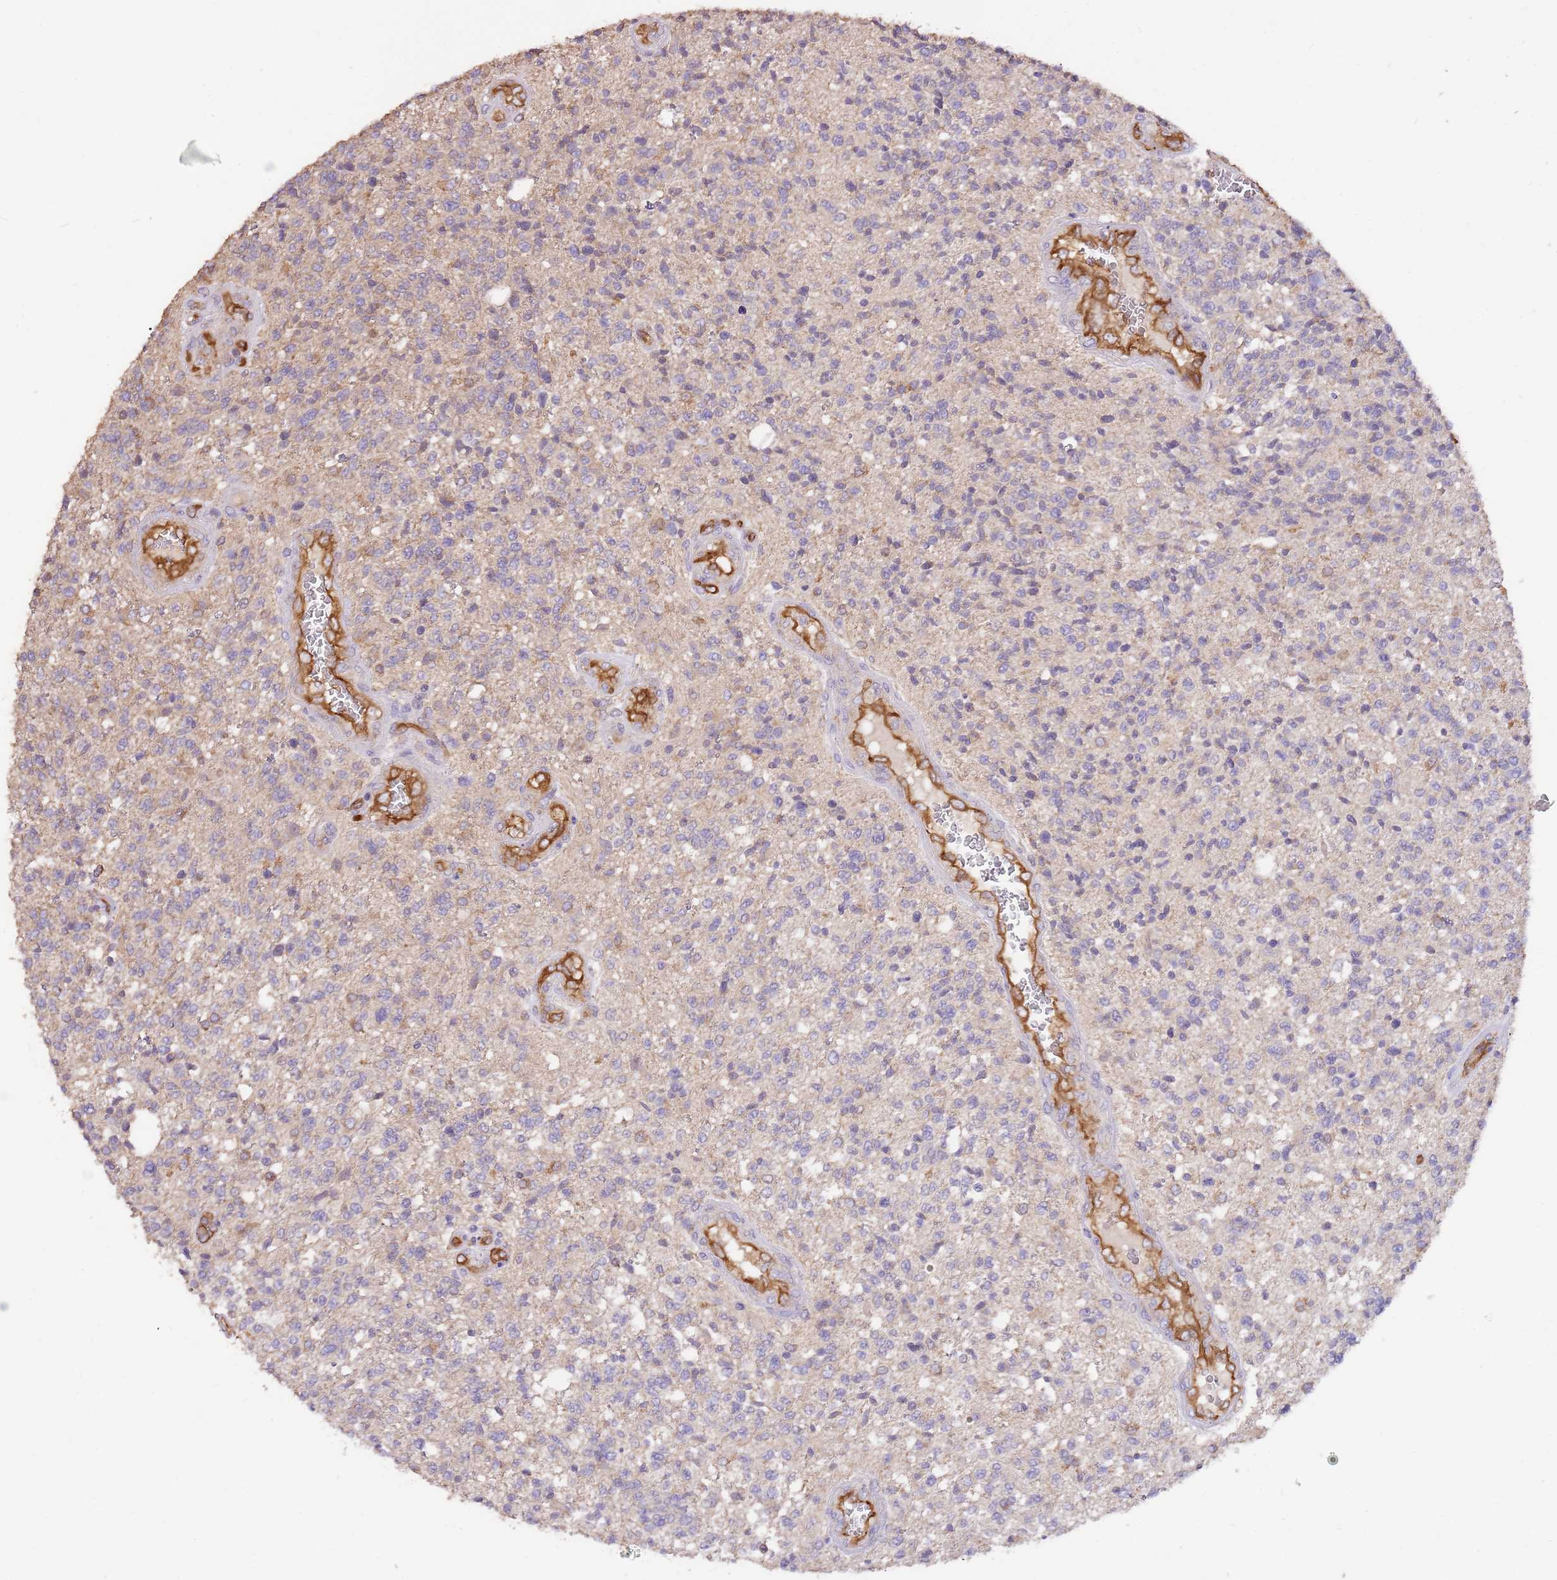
{"staining": {"intensity": "moderate", "quantity": "<25%", "location": "cytoplasmic/membranous"}, "tissue": "glioma", "cell_type": "Tumor cells", "image_type": "cancer", "snomed": [{"axis": "morphology", "description": "Glioma, malignant, High grade"}, {"axis": "topography", "description": "Brain"}], "caption": "Protein analysis of glioma tissue shows moderate cytoplasmic/membranous positivity in approximately <25% of tumor cells. (IHC, brightfield microscopy, high magnification).", "gene": "DOCK9", "patient": {"sex": "male", "age": 56}}